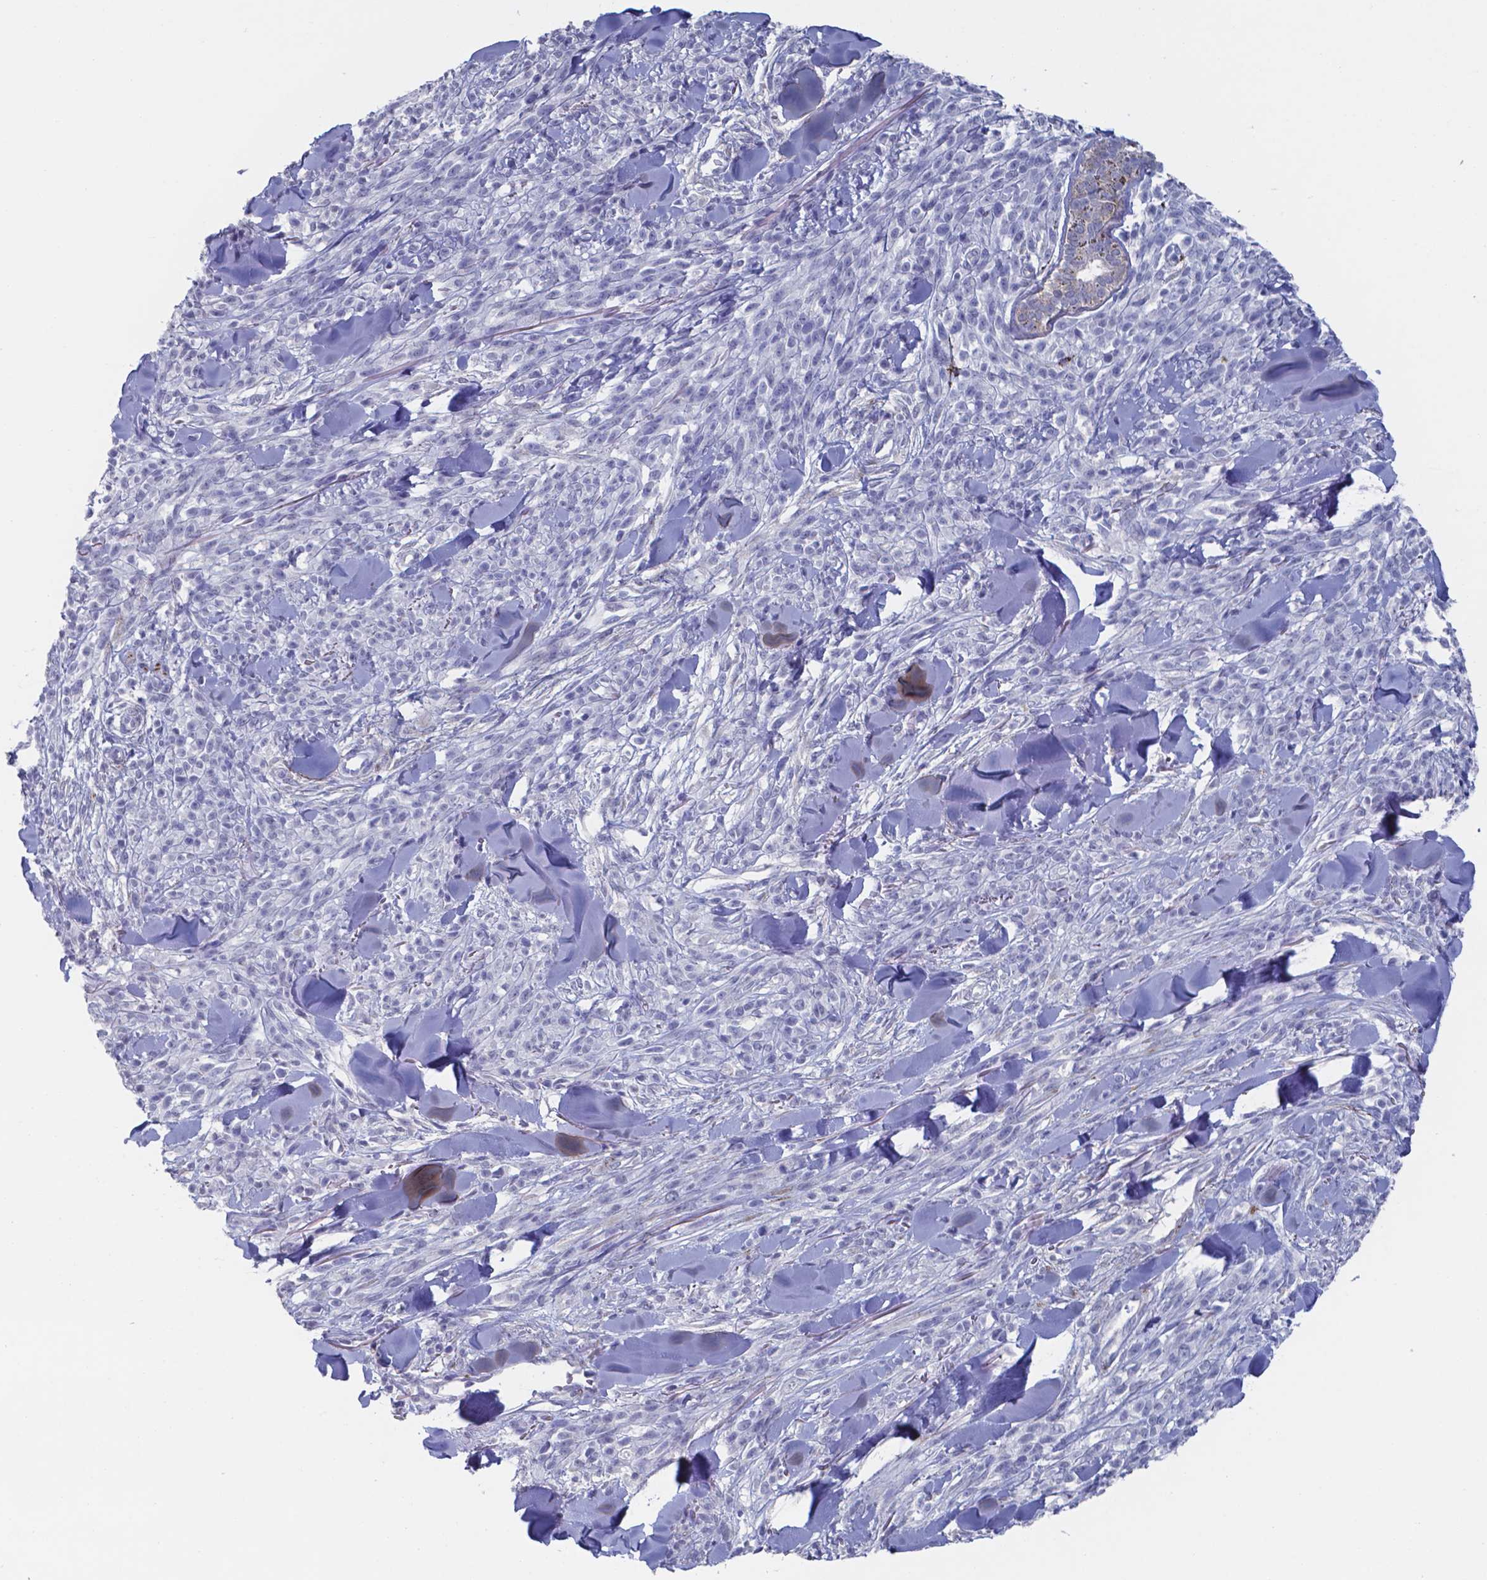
{"staining": {"intensity": "negative", "quantity": "none", "location": "none"}, "tissue": "melanoma", "cell_type": "Tumor cells", "image_type": "cancer", "snomed": [{"axis": "morphology", "description": "Malignant melanoma, NOS"}, {"axis": "topography", "description": "Skin"}, {"axis": "topography", "description": "Skin of trunk"}], "caption": "DAB (3,3'-diaminobenzidine) immunohistochemical staining of human malignant melanoma exhibits no significant expression in tumor cells. (DAB IHC visualized using brightfield microscopy, high magnification).", "gene": "PLA2R1", "patient": {"sex": "male", "age": 74}}